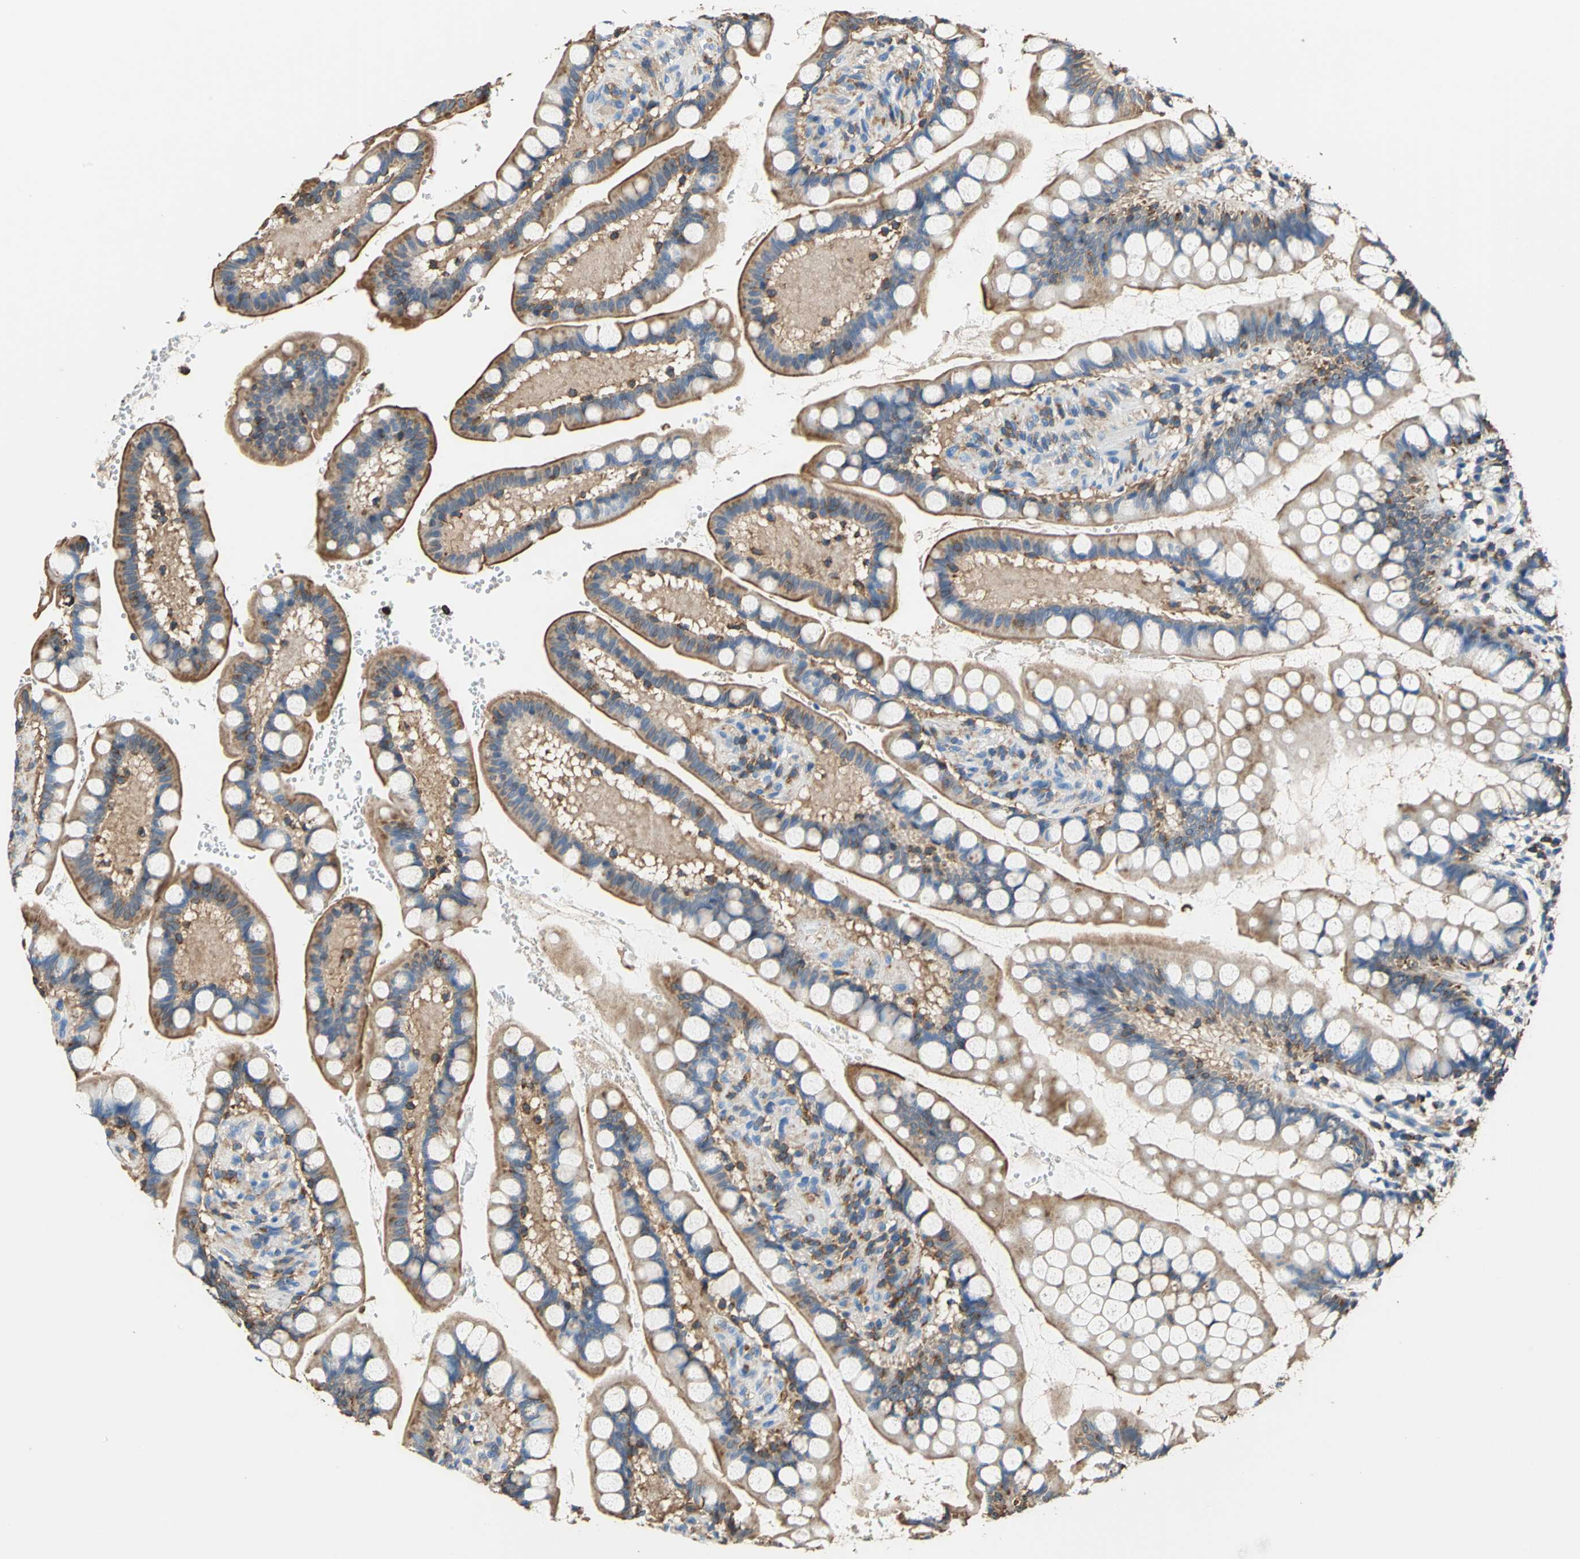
{"staining": {"intensity": "strong", "quantity": ">75%", "location": "cytoplasmic/membranous"}, "tissue": "small intestine", "cell_type": "Glandular cells", "image_type": "normal", "snomed": [{"axis": "morphology", "description": "Normal tissue, NOS"}, {"axis": "topography", "description": "Small intestine"}], "caption": "The photomicrograph shows staining of benign small intestine, revealing strong cytoplasmic/membranous protein staining (brown color) within glandular cells. The staining was performed using DAB to visualize the protein expression in brown, while the nuclei were stained in blue with hematoxylin (Magnification: 20x).", "gene": "SEPTIN11", "patient": {"sex": "female", "age": 58}}